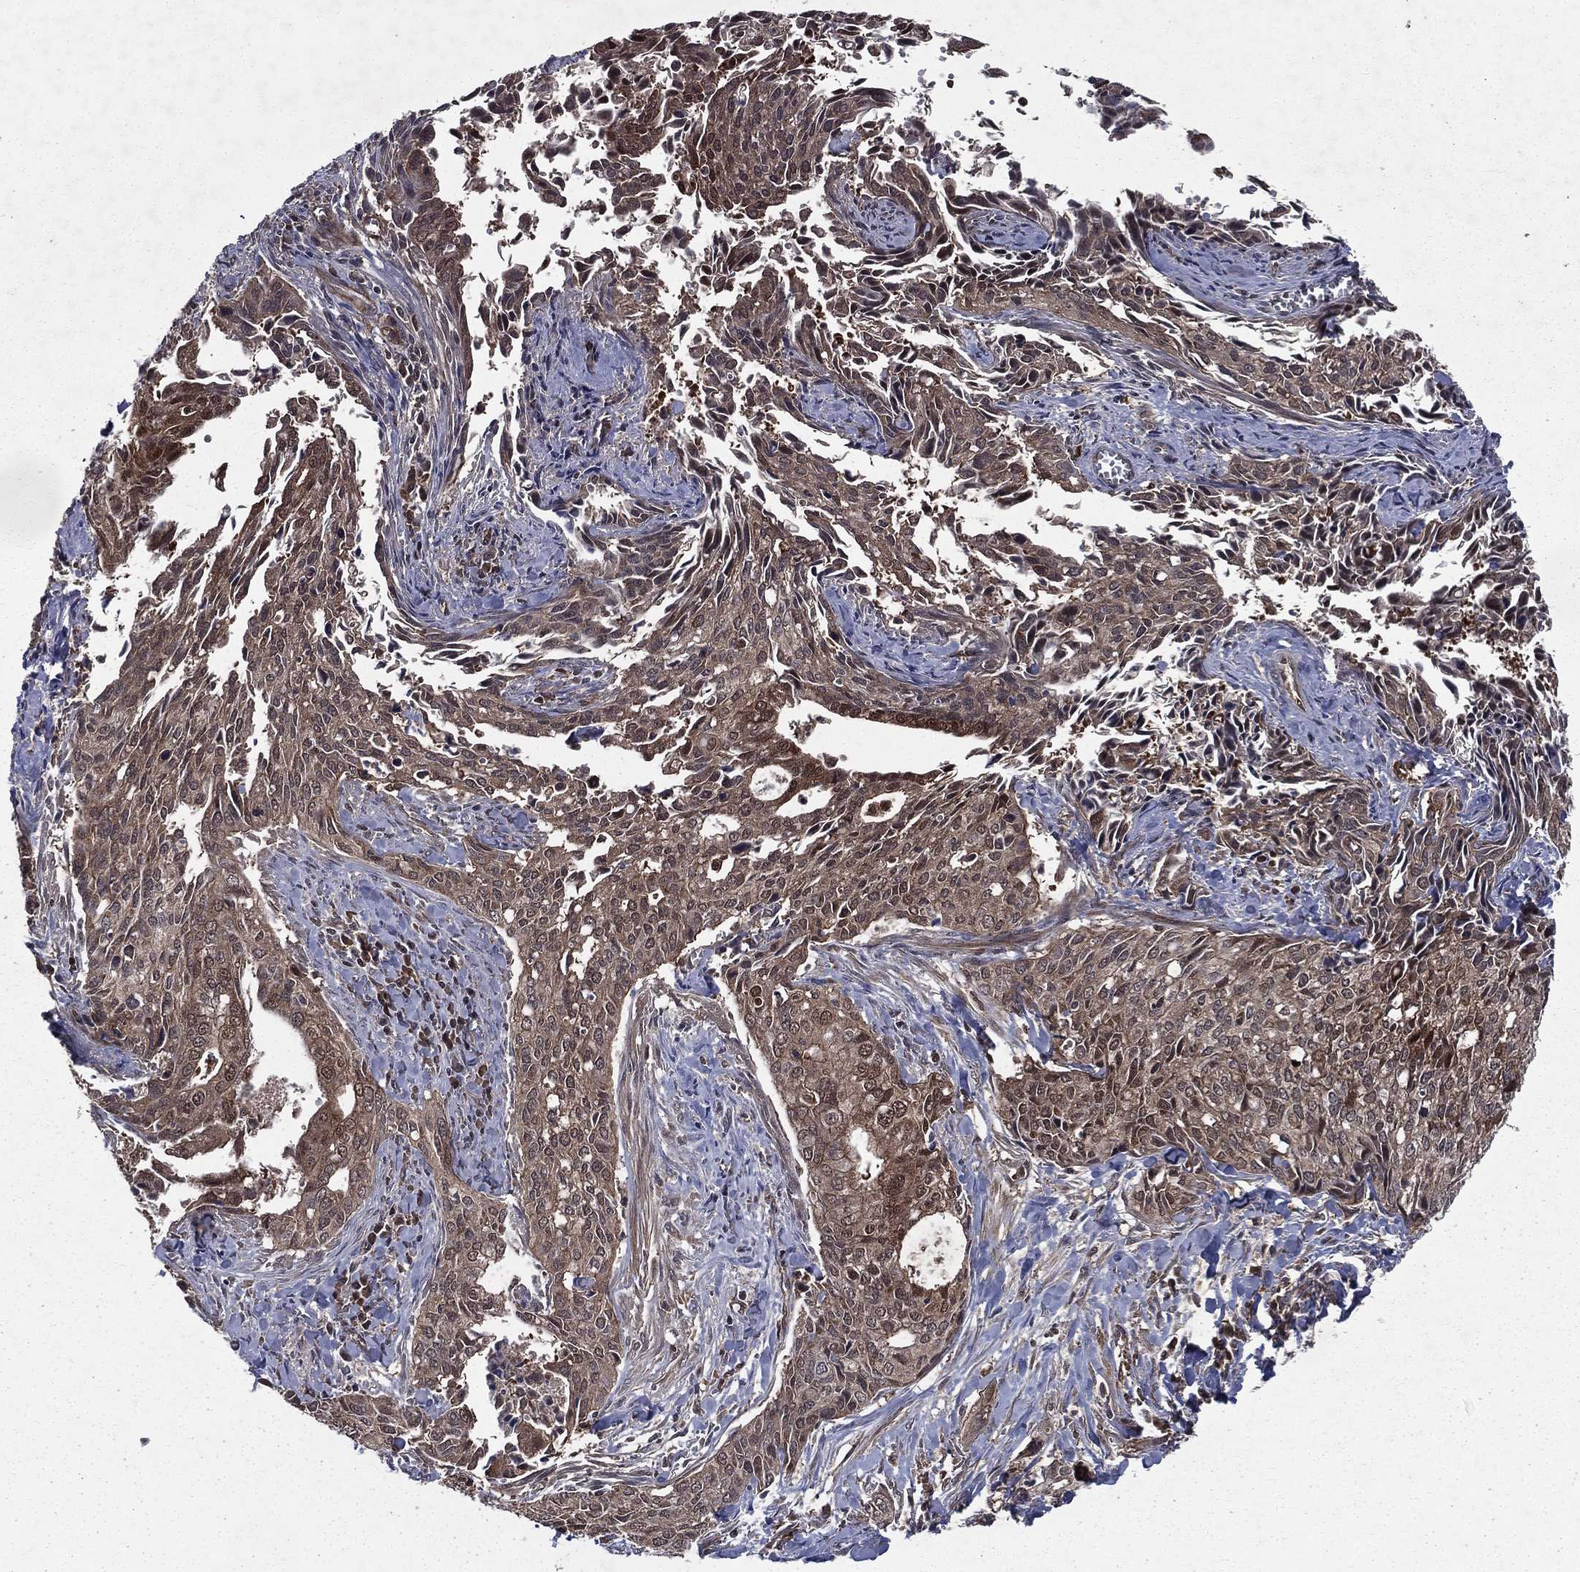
{"staining": {"intensity": "weak", "quantity": ">75%", "location": "cytoplasmic/membranous"}, "tissue": "cervical cancer", "cell_type": "Tumor cells", "image_type": "cancer", "snomed": [{"axis": "morphology", "description": "Squamous cell carcinoma, NOS"}, {"axis": "topography", "description": "Cervix"}], "caption": "An image of cervical cancer (squamous cell carcinoma) stained for a protein displays weak cytoplasmic/membranous brown staining in tumor cells.", "gene": "FGD1", "patient": {"sex": "female", "age": 29}}